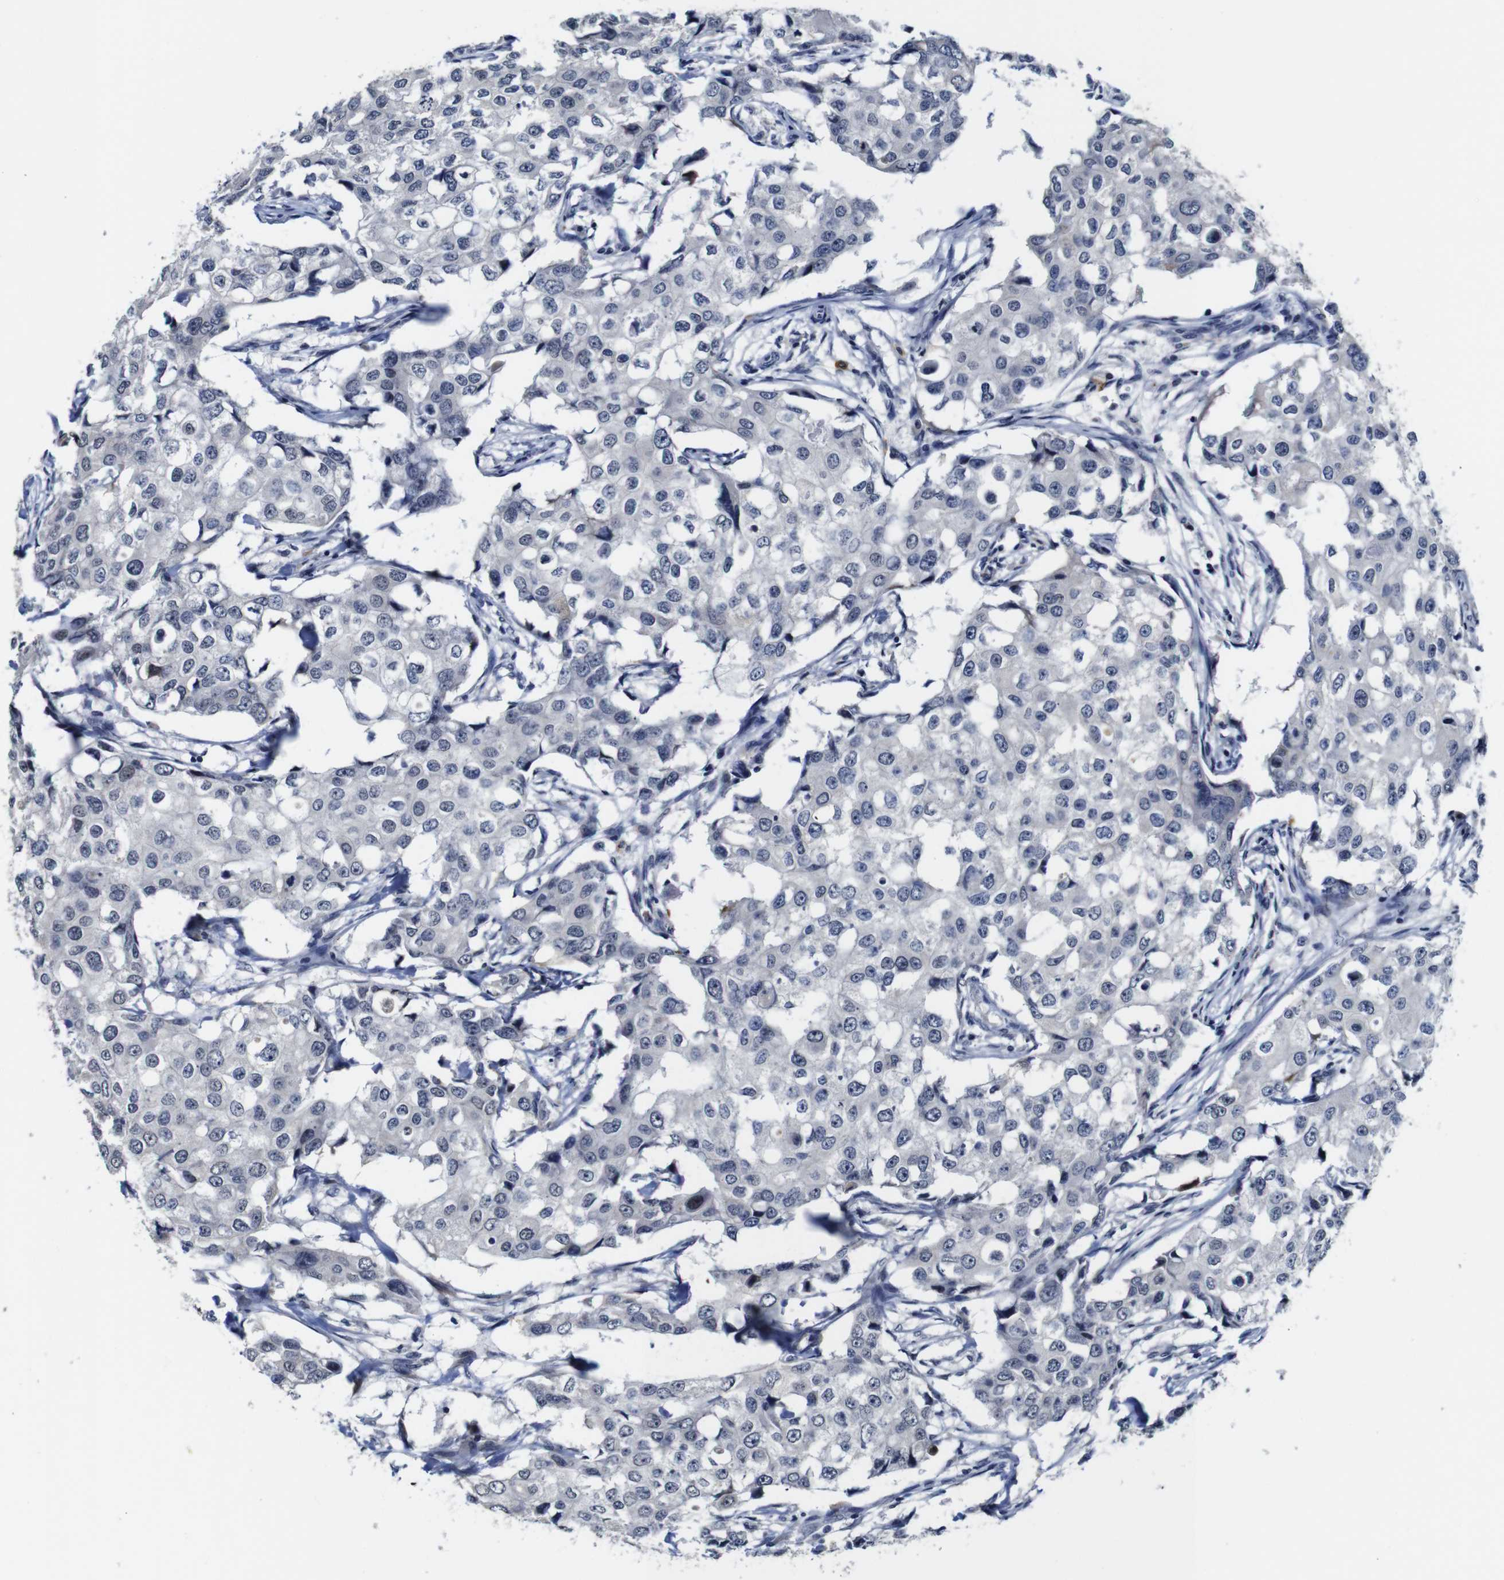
{"staining": {"intensity": "negative", "quantity": "none", "location": "none"}, "tissue": "breast cancer", "cell_type": "Tumor cells", "image_type": "cancer", "snomed": [{"axis": "morphology", "description": "Duct carcinoma"}, {"axis": "topography", "description": "Breast"}], "caption": "Immunohistochemical staining of breast intraductal carcinoma shows no significant expression in tumor cells.", "gene": "NTRK3", "patient": {"sex": "female", "age": 27}}